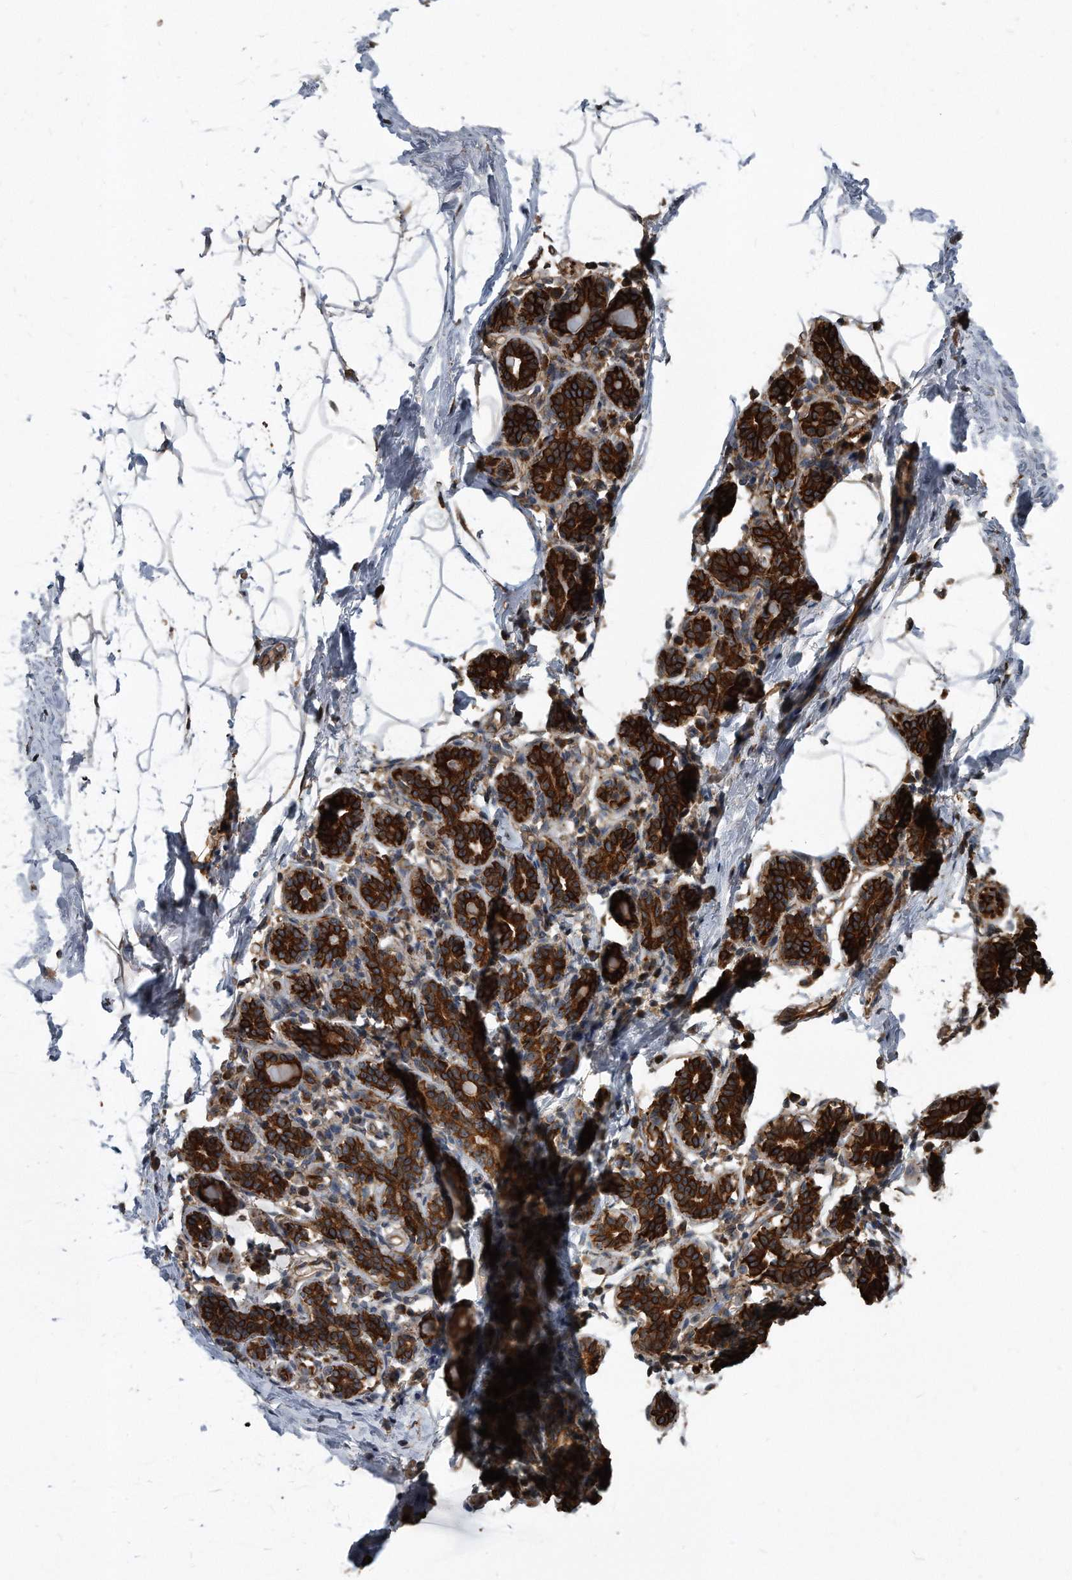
{"staining": {"intensity": "weak", "quantity": "<25%", "location": "cytoplasmic/membranous"}, "tissue": "breast", "cell_type": "Adipocytes", "image_type": "normal", "snomed": [{"axis": "morphology", "description": "Normal tissue, NOS"}, {"axis": "morphology", "description": "Lobular carcinoma"}, {"axis": "topography", "description": "Breast"}], "caption": "Micrograph shows no significant protein positivity in adipocytes of normal breast. (Stains: DAB (3,3'-diaminobenzidine) immunohistochemistry with hematoxylin counter stain, Microscopy: brightfield microscopy at high magnification).", "gene": "FAM136A", "patient": {"sex": "female", "age": 62}}